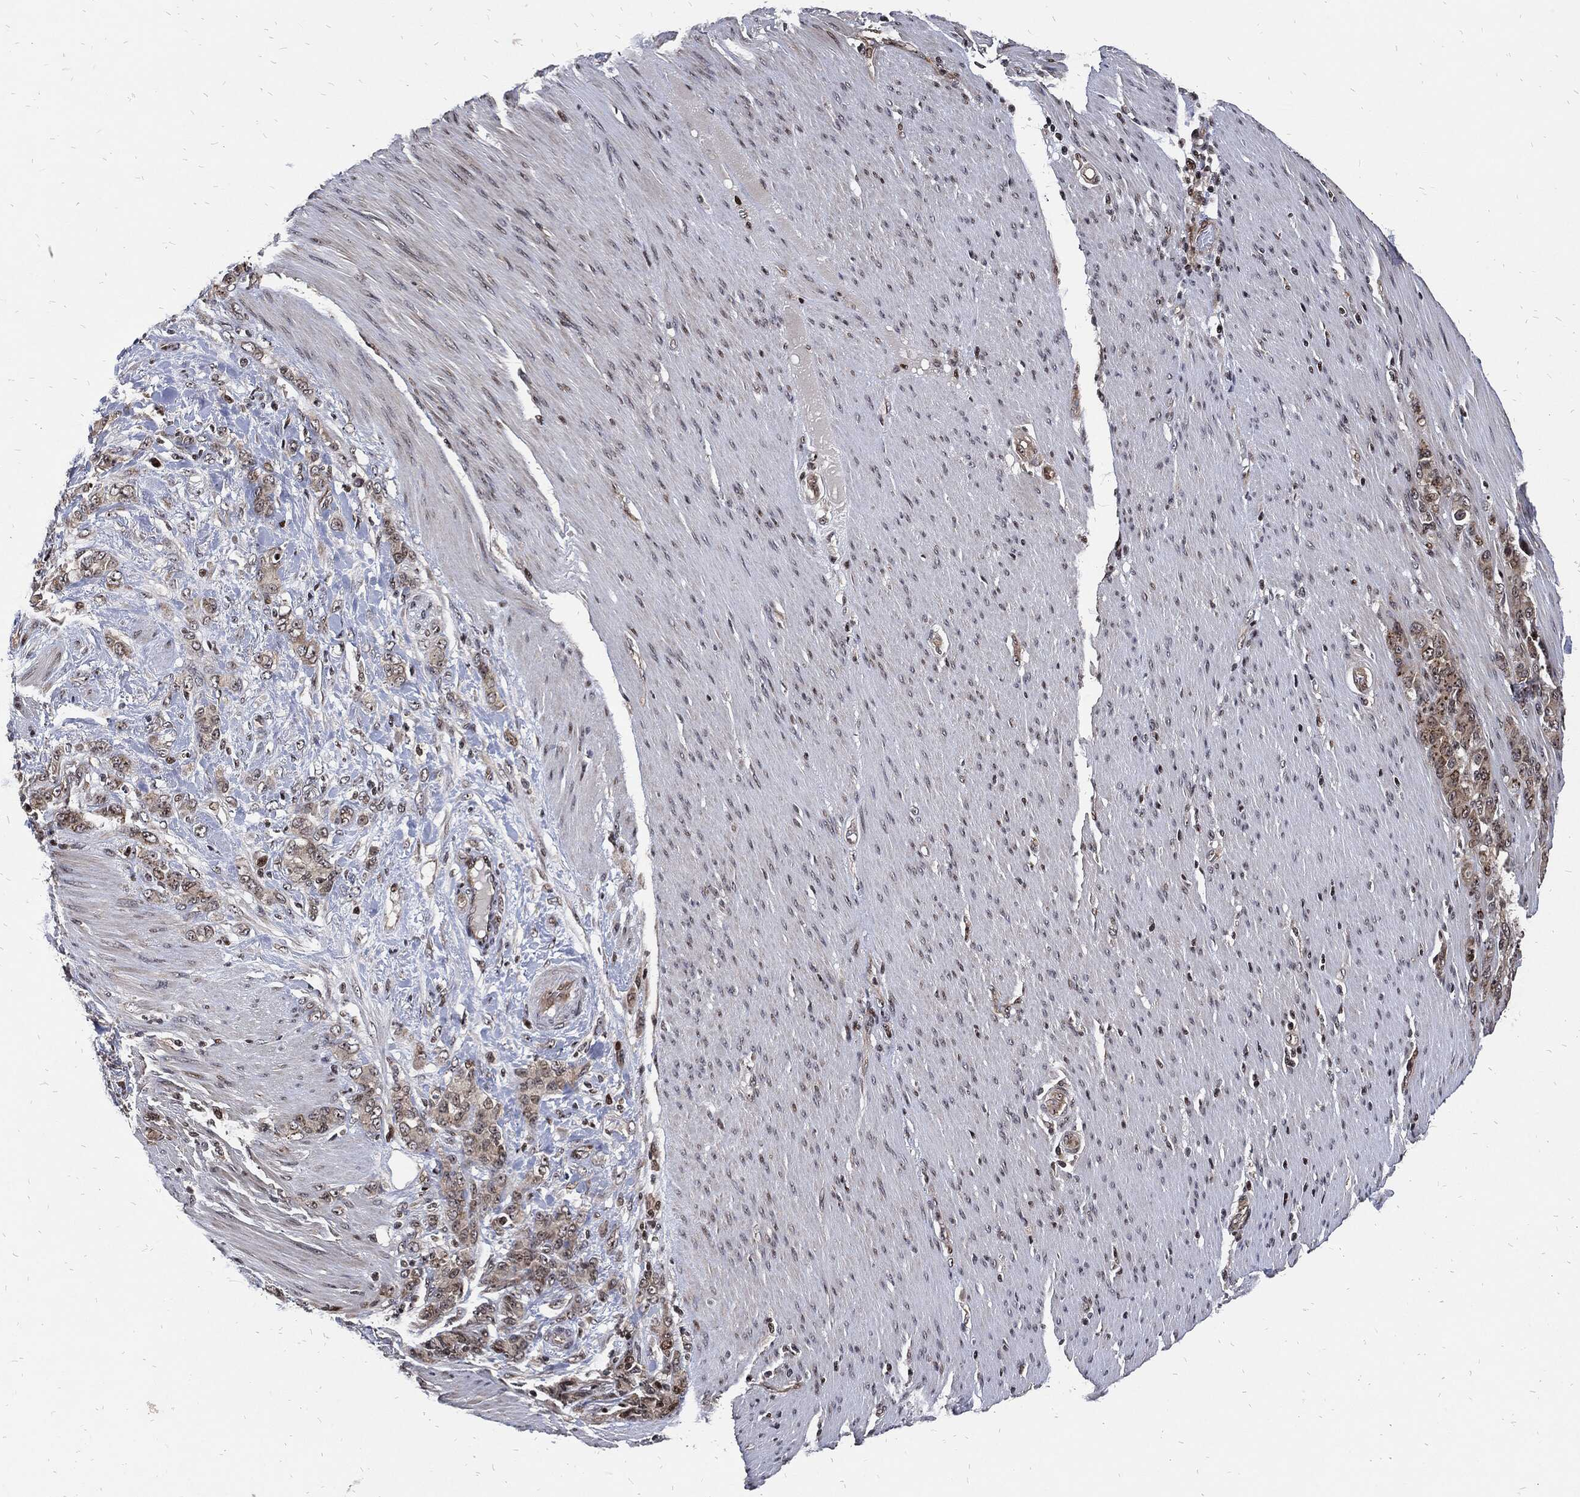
{"staining": {"intensity": "weak", "quantity": ">75%", "location": "cytoplasmic/membranous"}, "tissue": "stomach cancer", "cell_type": "Tumor cells", "image_type": "cancer", "snomed": [{"axis": "morphology", "description": "Normal tissue, NOS"}, {"axis": "morphology", "description": "Adenocarcinoma, NOS"}, {"axis": "topography", "description": "Stomach"}], "caption": "There is low levels of weak cytoplasmic/membranous staining in tumor cells of adenocarcinoma (stomach), as demonstrated by immunohistochemical staining (brown color).", "gene": "ZNF775", "patient": {"sex": "female", "age": 79}}